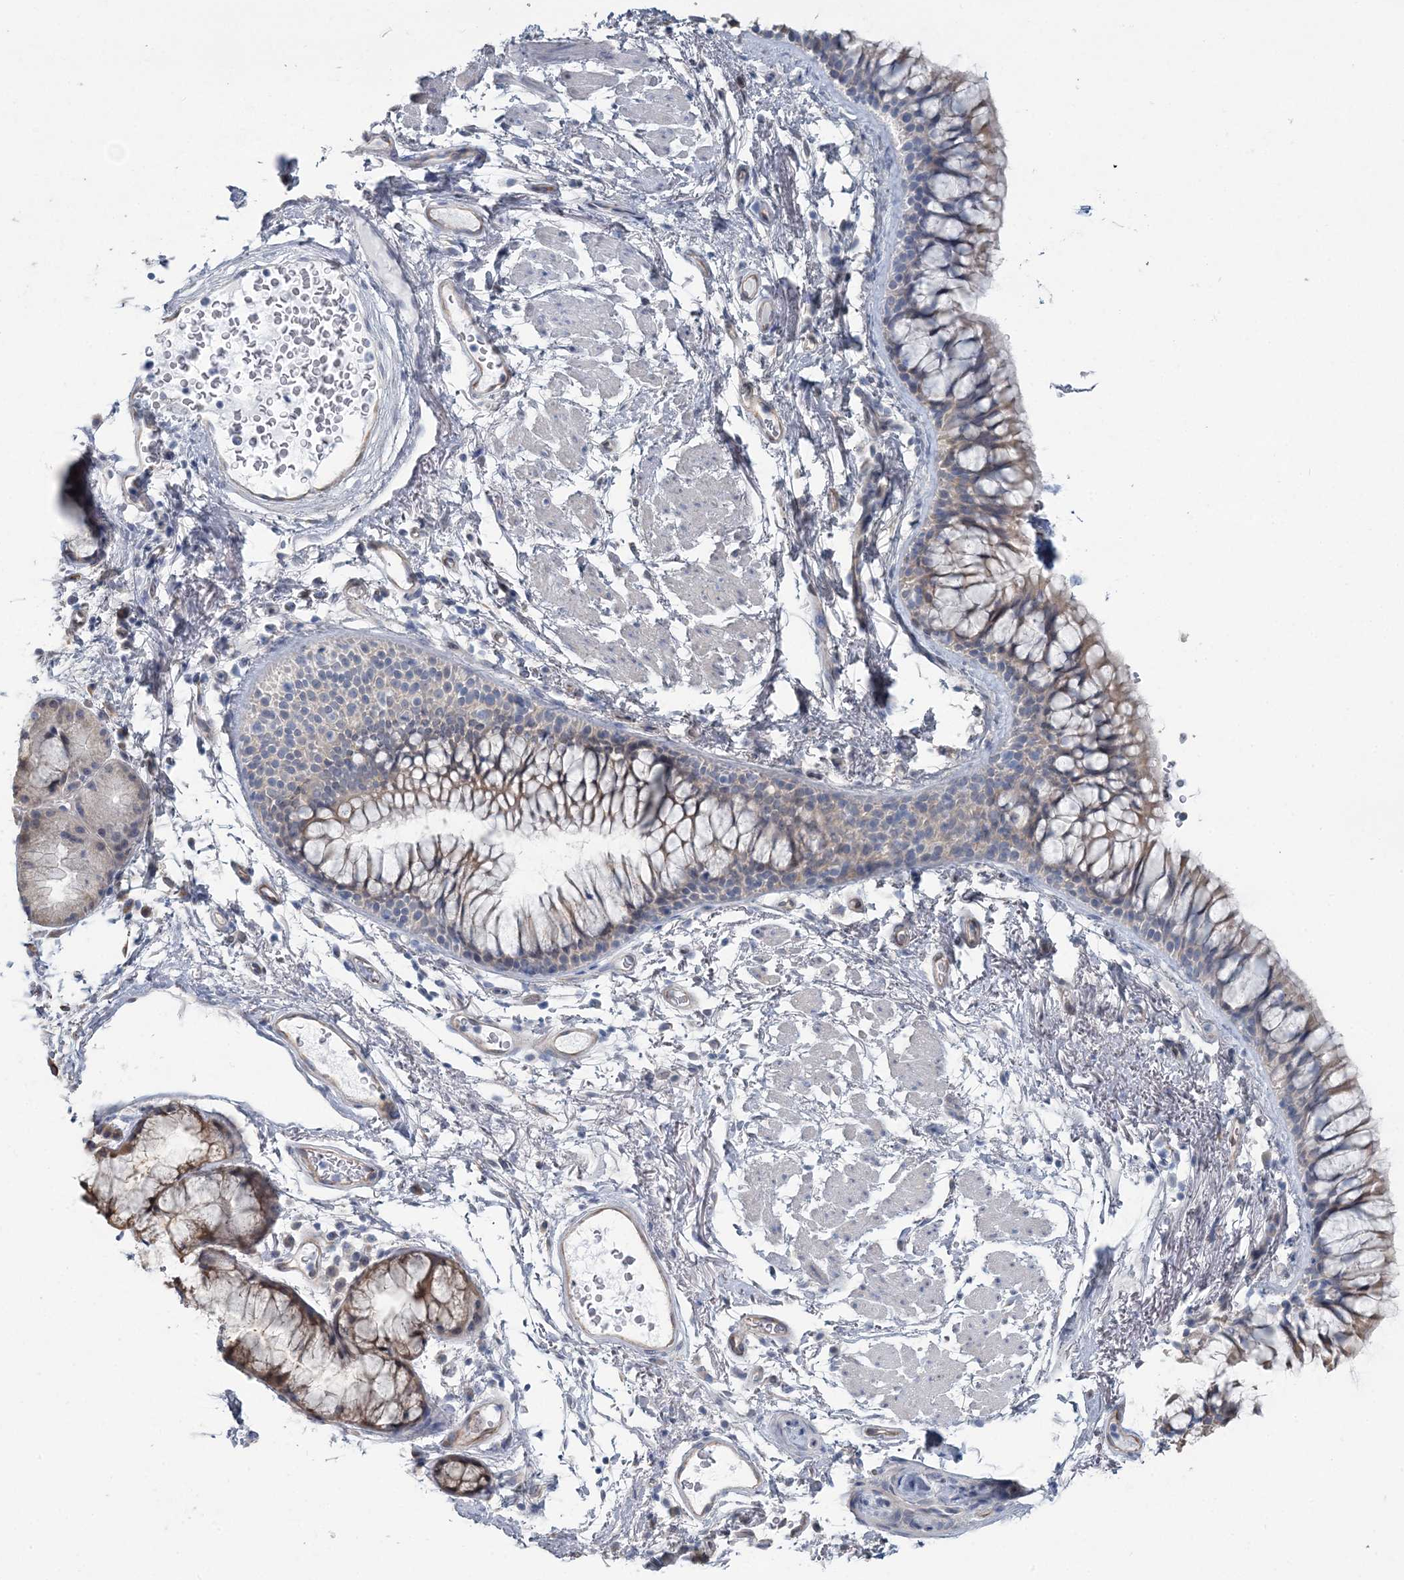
{"staining": {"intensity": "weak", "quantity": "25%-75%", "location": "cytoplasmic/membranous"}, "tissue": "bronchus", "cell_type": "Respiratory epithelial cells", "image_type": "normal", "snomed": [{"axis": "morphology", "description": "Normal tissue, NOS"}, {"axis": "topography", "description": "Cartilage tissue"}, {"axis": "topography", "description": "Bronchus"}], "caption": "Respiratory epithelial cells exhibit weak cytoplasmic/membranous positivity in approximately 25%-75% of cells in benign bronchus. (Brightfield microscopy of DAB IHC at high magnification).", "gene": "CMBL", "patient": {"sex": "female", "age": 73}}